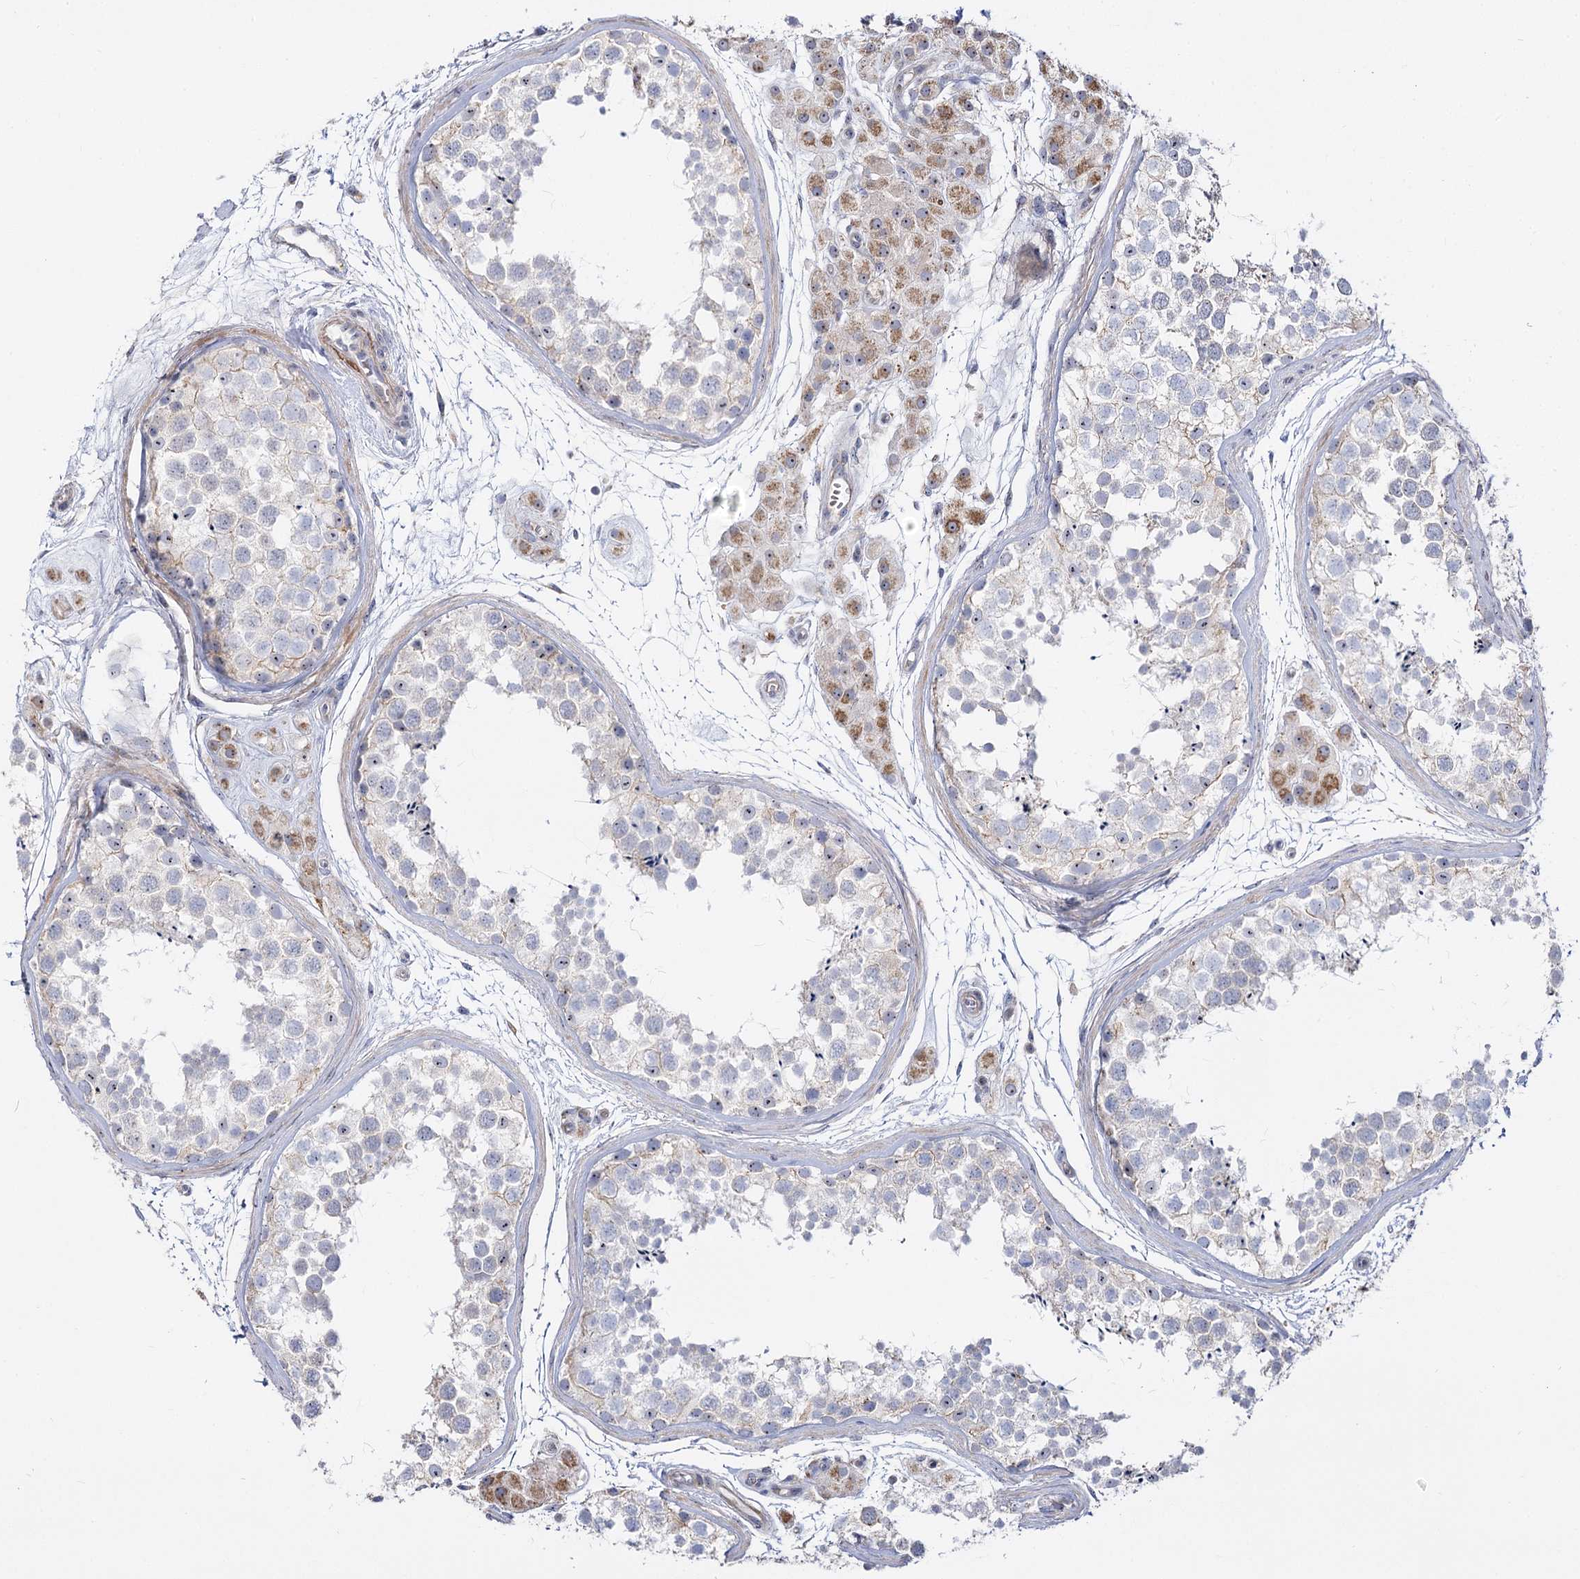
{"staining": {"intensity": "negative", "quantity": "none", "location": "none"}, "tissue": "testis", "cell_type": "Cells in seminiferous ducts", "image_type": "normal", "snomed": [{"axis": "morphology", "description": "Normal tissue, NOS"}, {"axis": "topography", "description": "Testis"}], "caption": "DAB immunohistochemical staining of benign testis shows no significant staining in cells in seminiferous ducts. The staining is performed using DAB brown chromogen with nuclei counter-stained in using hematoxylin.", "gene": "SUOX", "patient": {"sex": "male", "age": 56}}